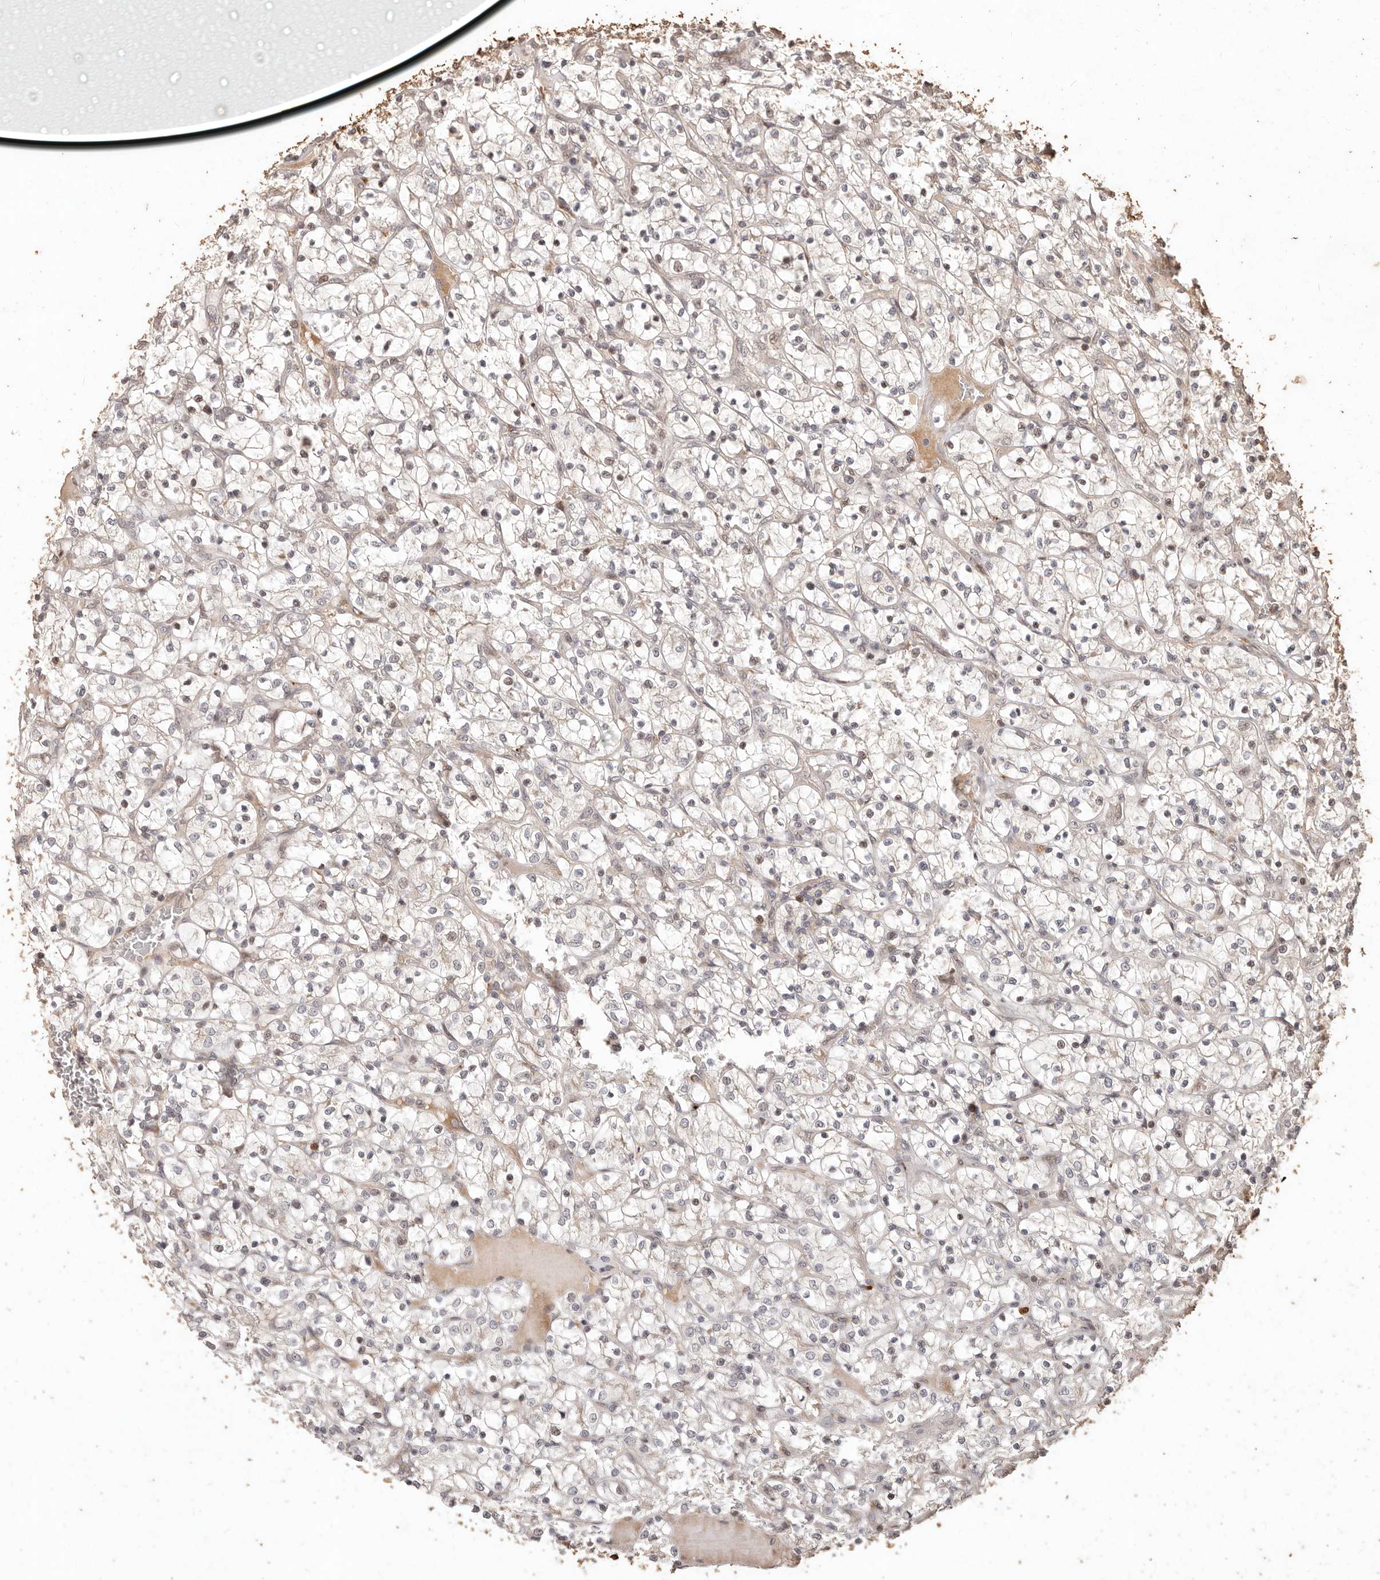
{"staining": {"intensity": "negative", "quantity": "none", "location": "none"}, "tissue": "renal cancer", "cell_type": "Tumor cells", "image_type": "cancer", "snomed": [{"axis": "morphology", "description": "Adenocarcinoma, NOS"}, {"axis": "topography", "description": "Kidney"}], "caption": "The micrograph exhibits no significant positivity in tumor cells of renal cancer.", "gene": "KIF9", "patient": {"sex": "female", "age": 69}}